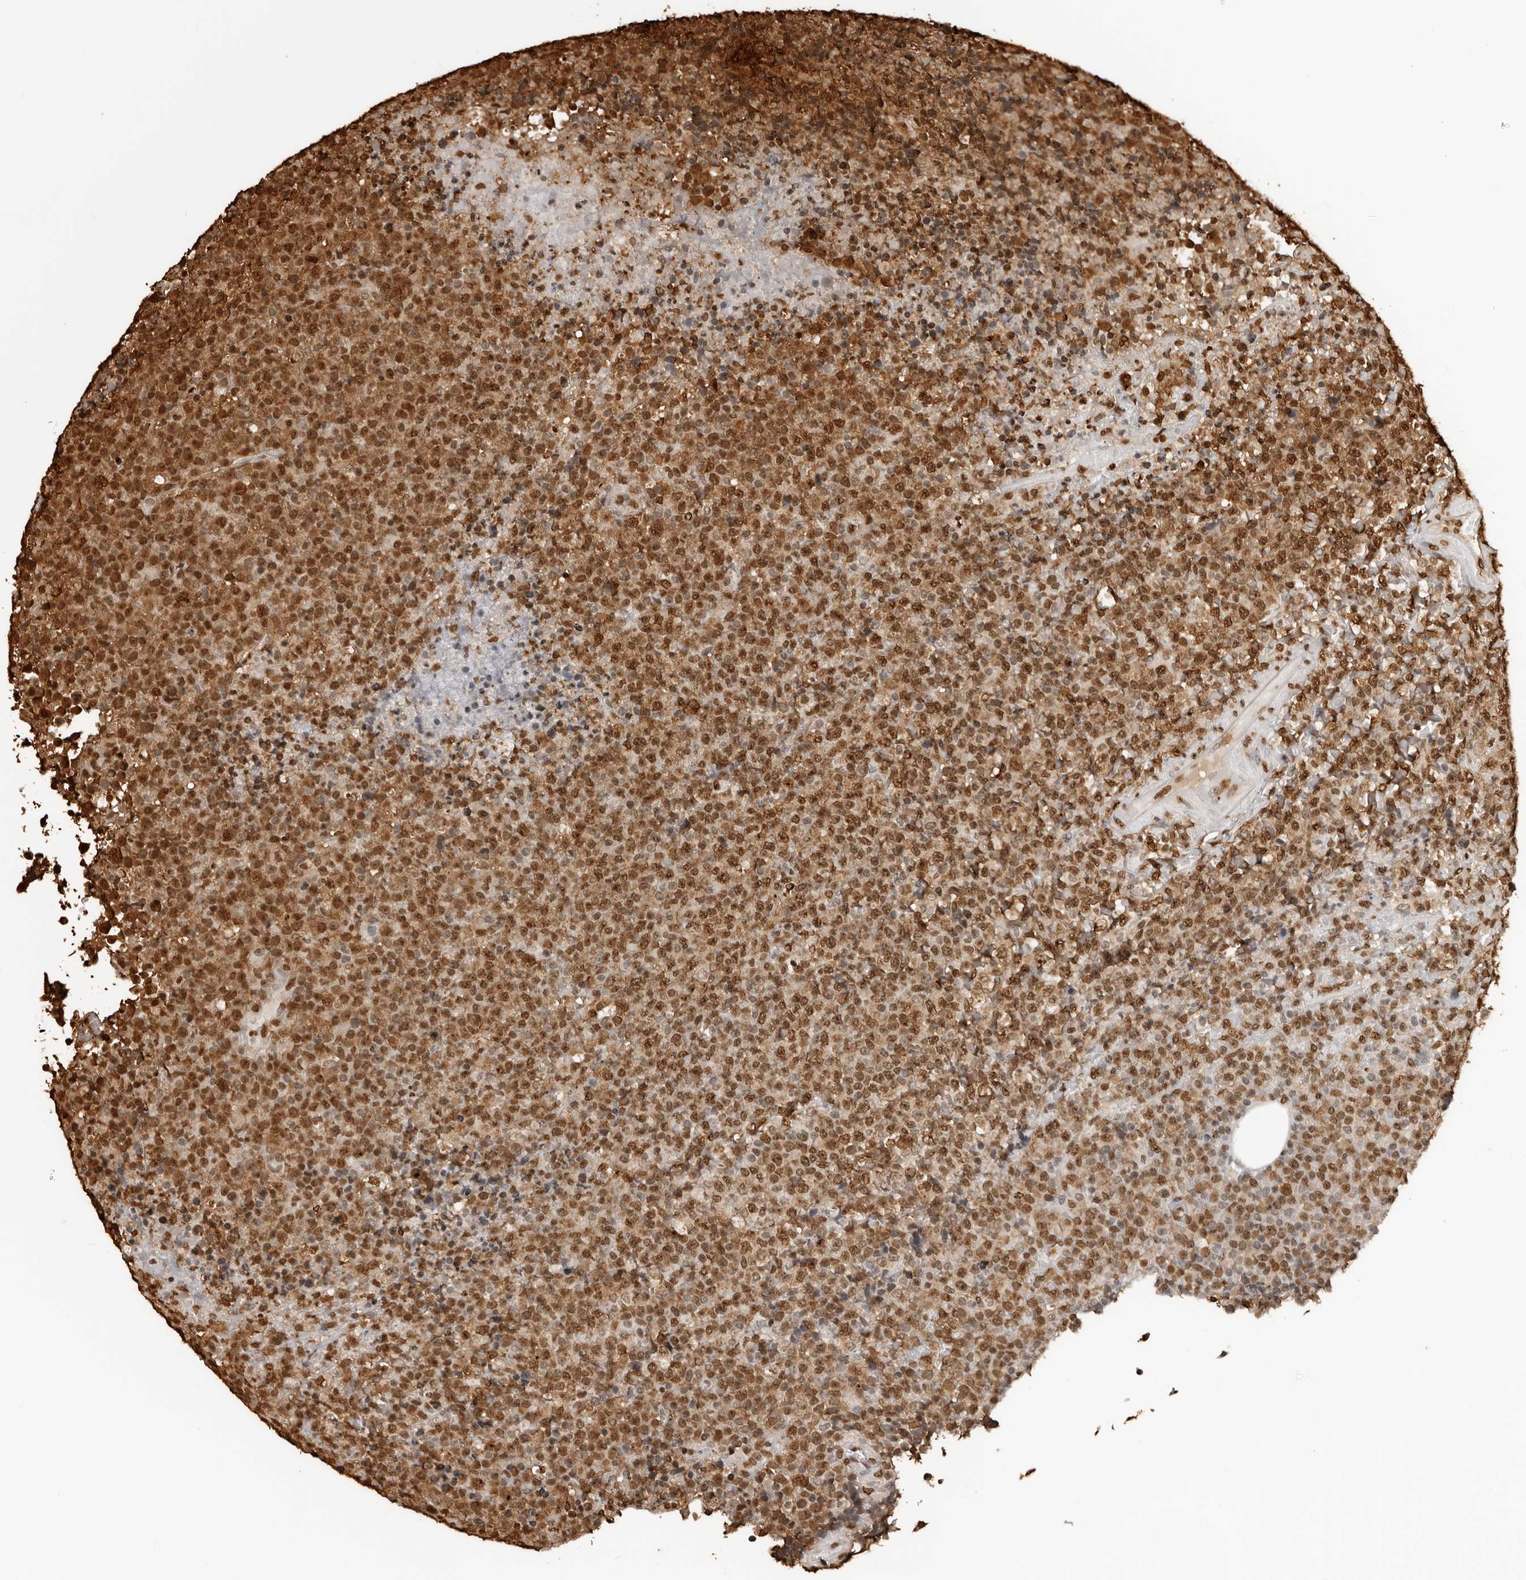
{"staining": {"intensity": "strong", "quantity": ">75%", "location": "cytoplasmic/membranous,nuclear"}, "tissue": "lymphoma", "cell_type": "Tumor cells", "image_type": "cancer", "snomed": [{"axis": "morphology", "description": "Malignant lymphoma, non-Hodgkin's type, High grade"}, {"axis": "topography", "description": "Lymph node"}], "caption": "IHC photomicrograph of lymphoma stained for a protein (brown), which shows high levels of strong cytoplasmic/membranous and nuclear expression in approximately >75% of tumor cells.", "gene": "ZFP91", "patient": {"sex": "male", "age": 13}}